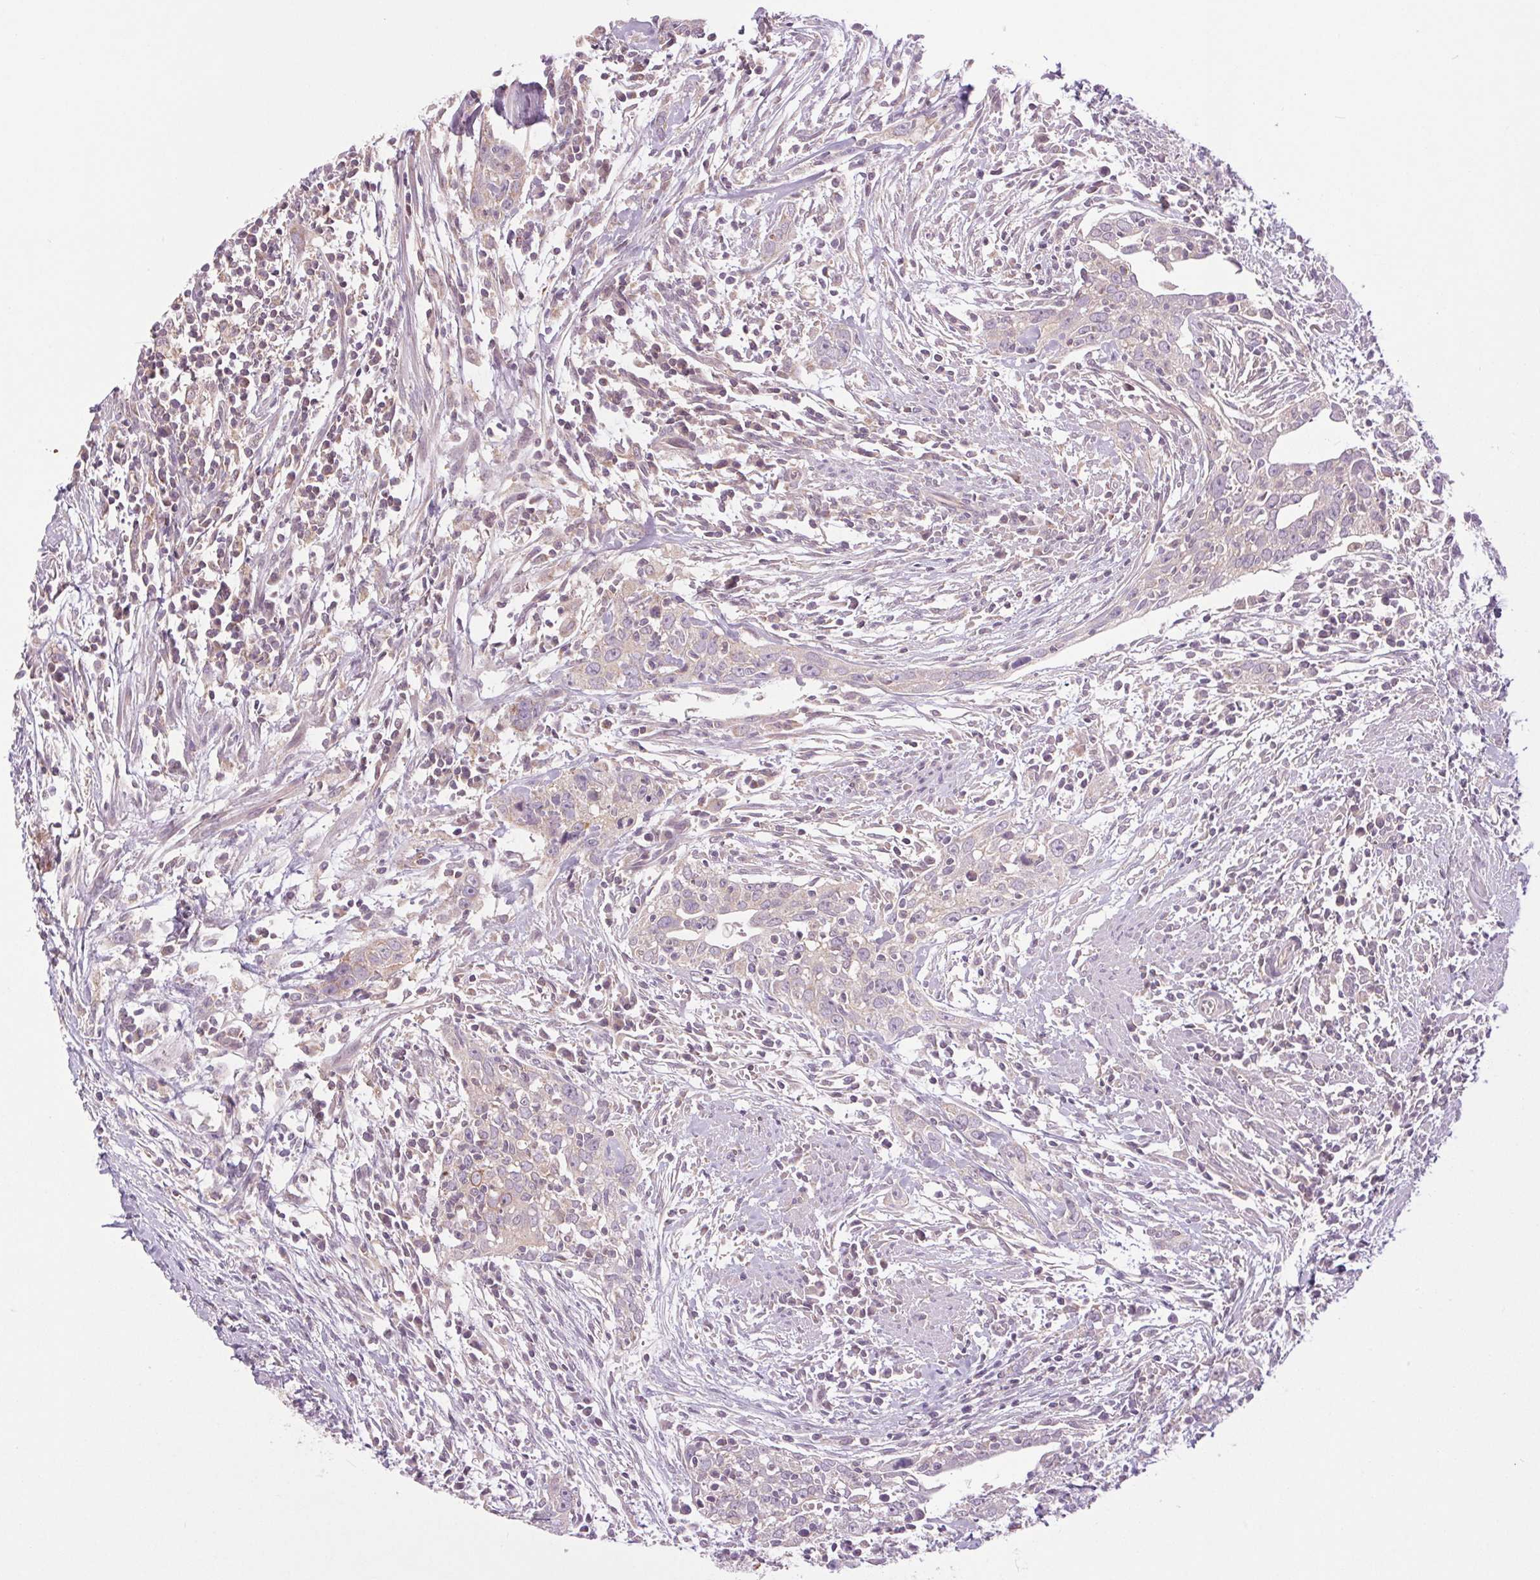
{"staining": {"intensity": "negative", "quantity": "none", "location": "none"}, "tissue": "urothelial cancer", "cell_type": "Tumor cells", "image_type": "cancer", "snomed": [{"axis": "morphology", "description": "Urothelial carcinoma, High grade"}, {"axis": "topography", "description": "Urinary bladder"}], "caption": "Immunohistochemistry (IHC) histopathology image of neoplastic tissue: human urothelial carcinoma (high-grade) stained with DAB shows no significant protein expression in tumor cells.", "gene": "MAP3K5", "patient": {"sex": "male", "age": 83}}